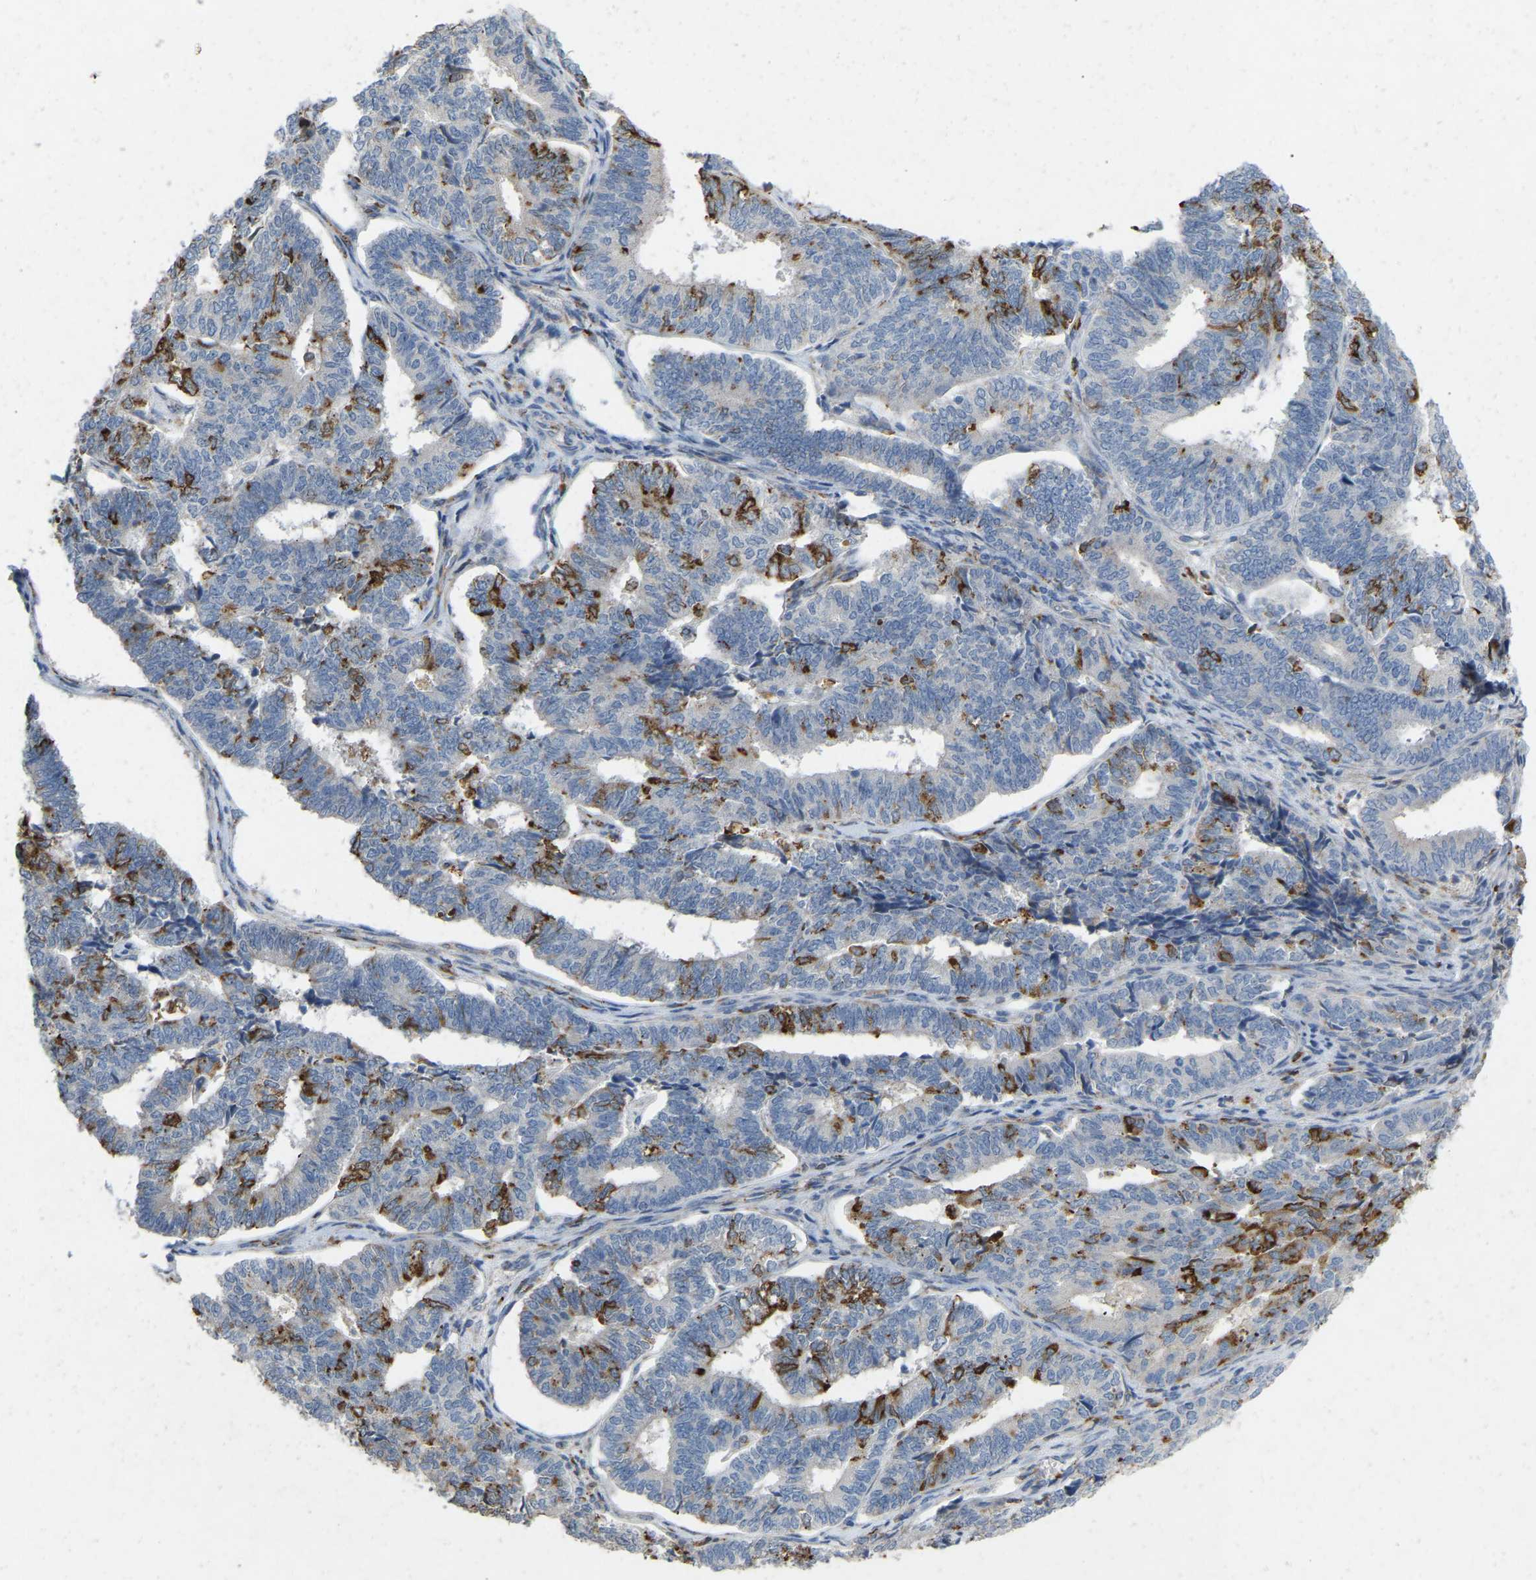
{"staining": {"intensity": "strong", "quantity": "<25%", "location": "cytoplasmic/membranous"}, "tissue": "endometrial cancer", "cell_type": "Tumor cells", "image_type": "cancer", "snomed": [{"axis": "morphology", "description": "Adenocarcinoma, NOS"}, {"axis": "topography", "description": "Endometrium"}], "caption": "Tumor cells display medium levels of strong cytoplasmic/membranous staining in approximately <25% of cells in human endometrial cancer (adenocarcinoma).", "gene": "RHEB", "patient": {"sex": "female", "age": 70}}